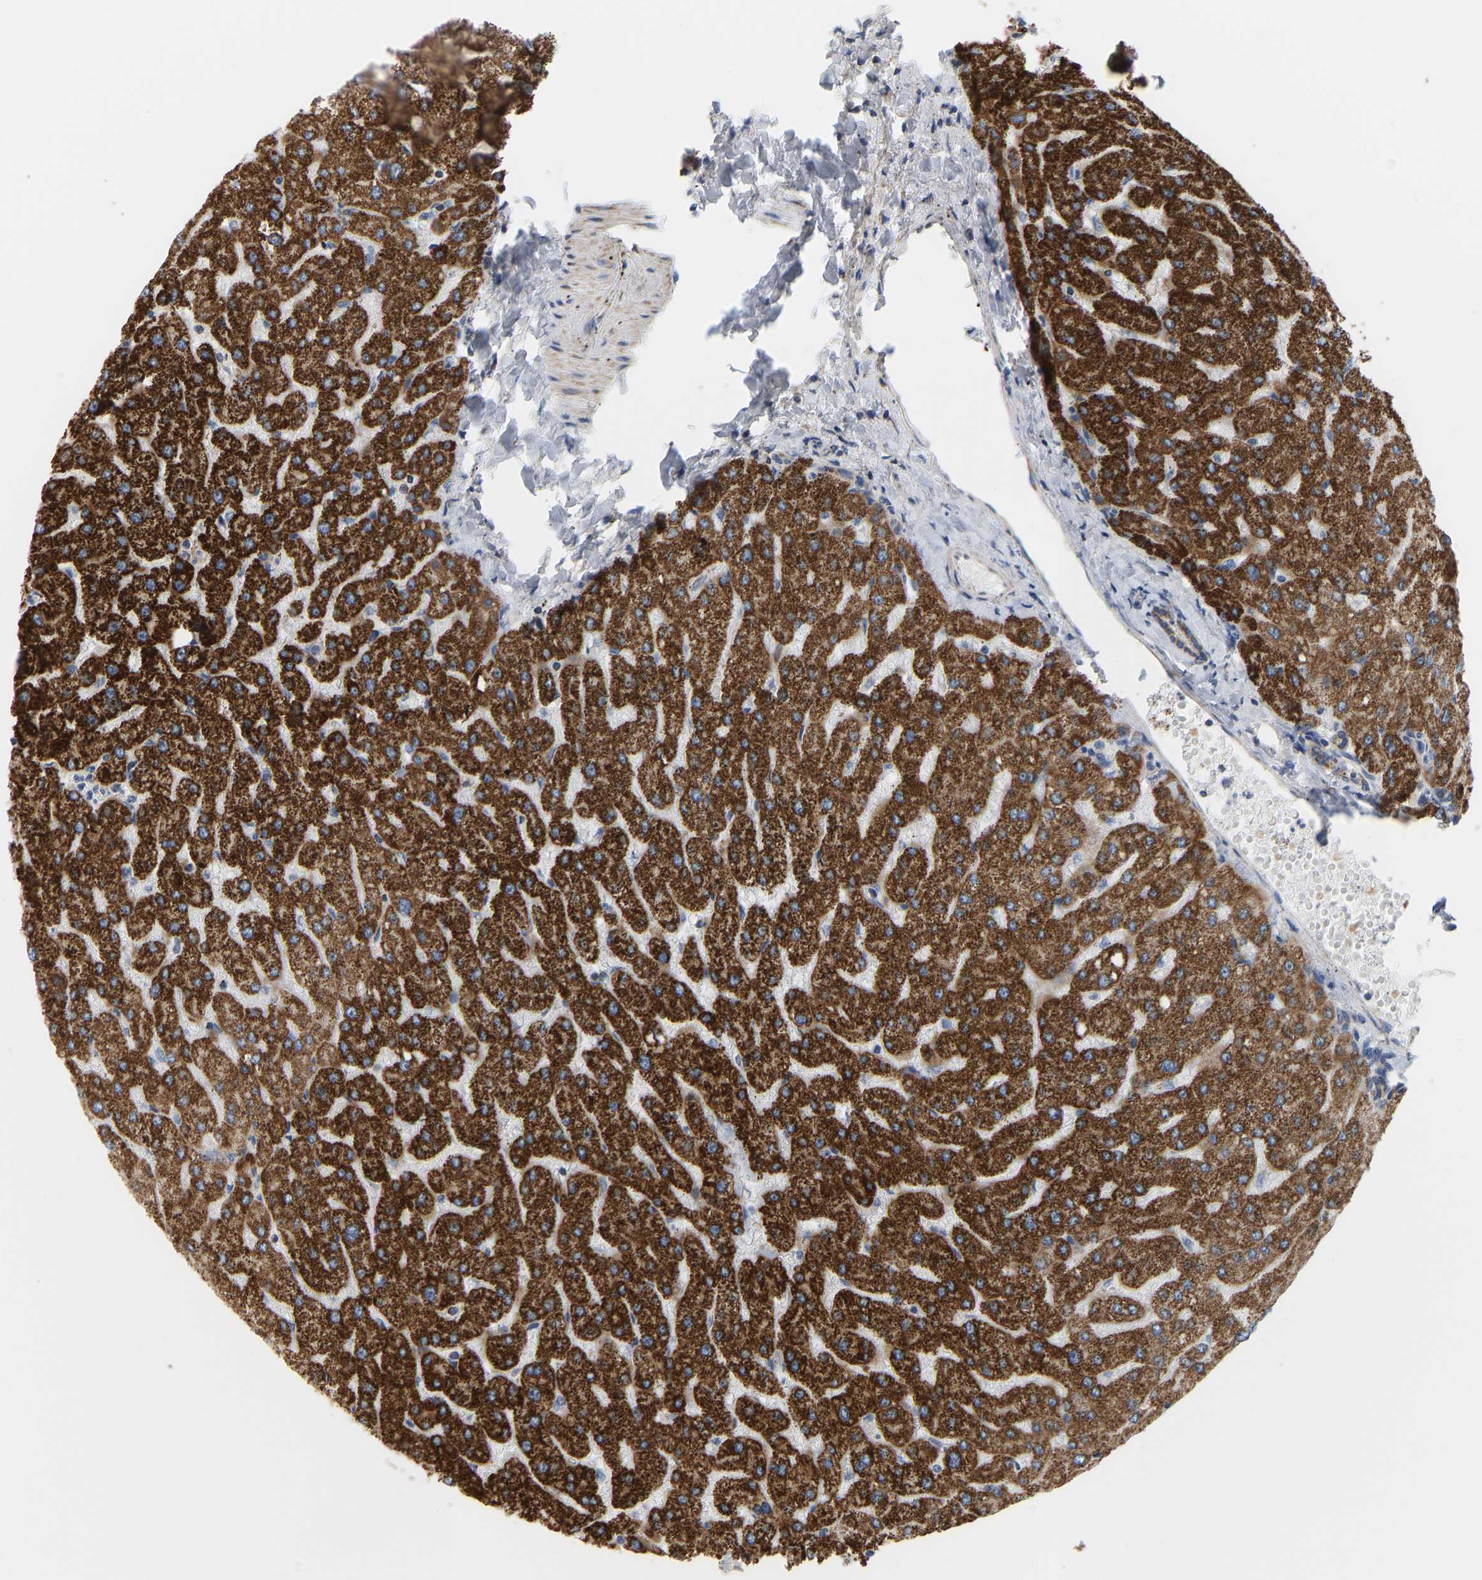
{"staining": {"intensity": "moderate", "quantity": ">75%", "location": "cytoplasmic/membranous"}, "tissue": "liver", "cell_type": "Cholangiocytes", "image_type": "normal", "snomed": [{"axis": "morphology", "description": "Normal tissue, NOS"}, {"axis": "topography", "description": "Liver"}], "caption": "Protein staining demonstrates moderate cytoplasmic/membranous expression in approximately >75% of cholangiocytes in normal liver.", "gene": "GPSM2", "patient": {"sex": "male", "age": 55}}